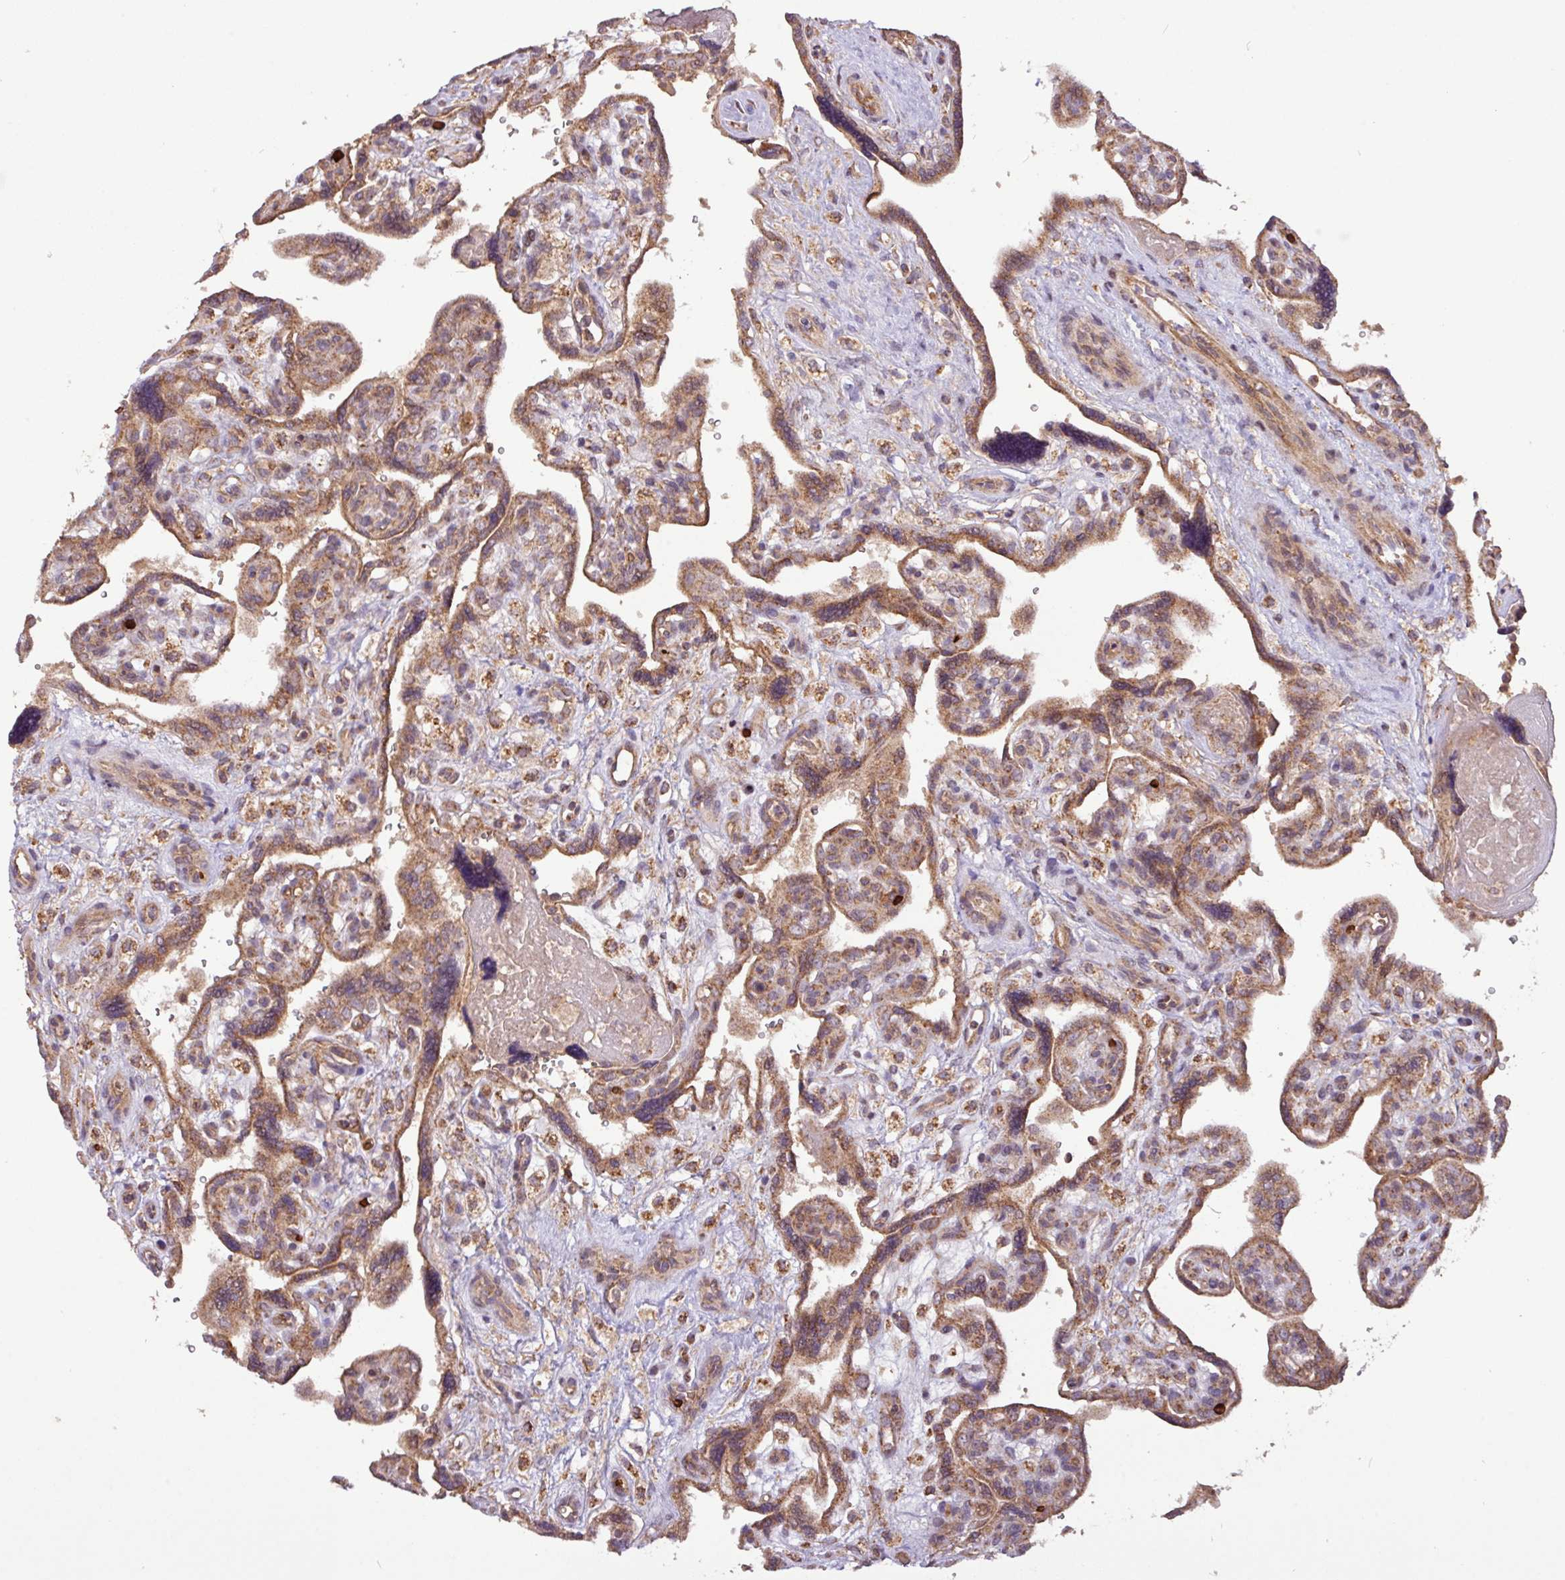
{"staining": {"intensity": "moderate", "quantity": ">75%", "location": "cytoplasmic/membranous"}, "tissue": "placenta", "cell_type": "Decidual cells", "image_type": "normal", "snomed": [{"axis": "morphology", "description": "Normal tissue, NOS"}, {"axis": "topography", "description": "Placenta"}], "caption": "Immunohistochemical staining of benign placenta demonstrates moderate cytoplasmic/membranous protein staining in about >75% of decidual cells.", "gene": "YPEL1", "patient": {"sex": "female", "age": 39}}